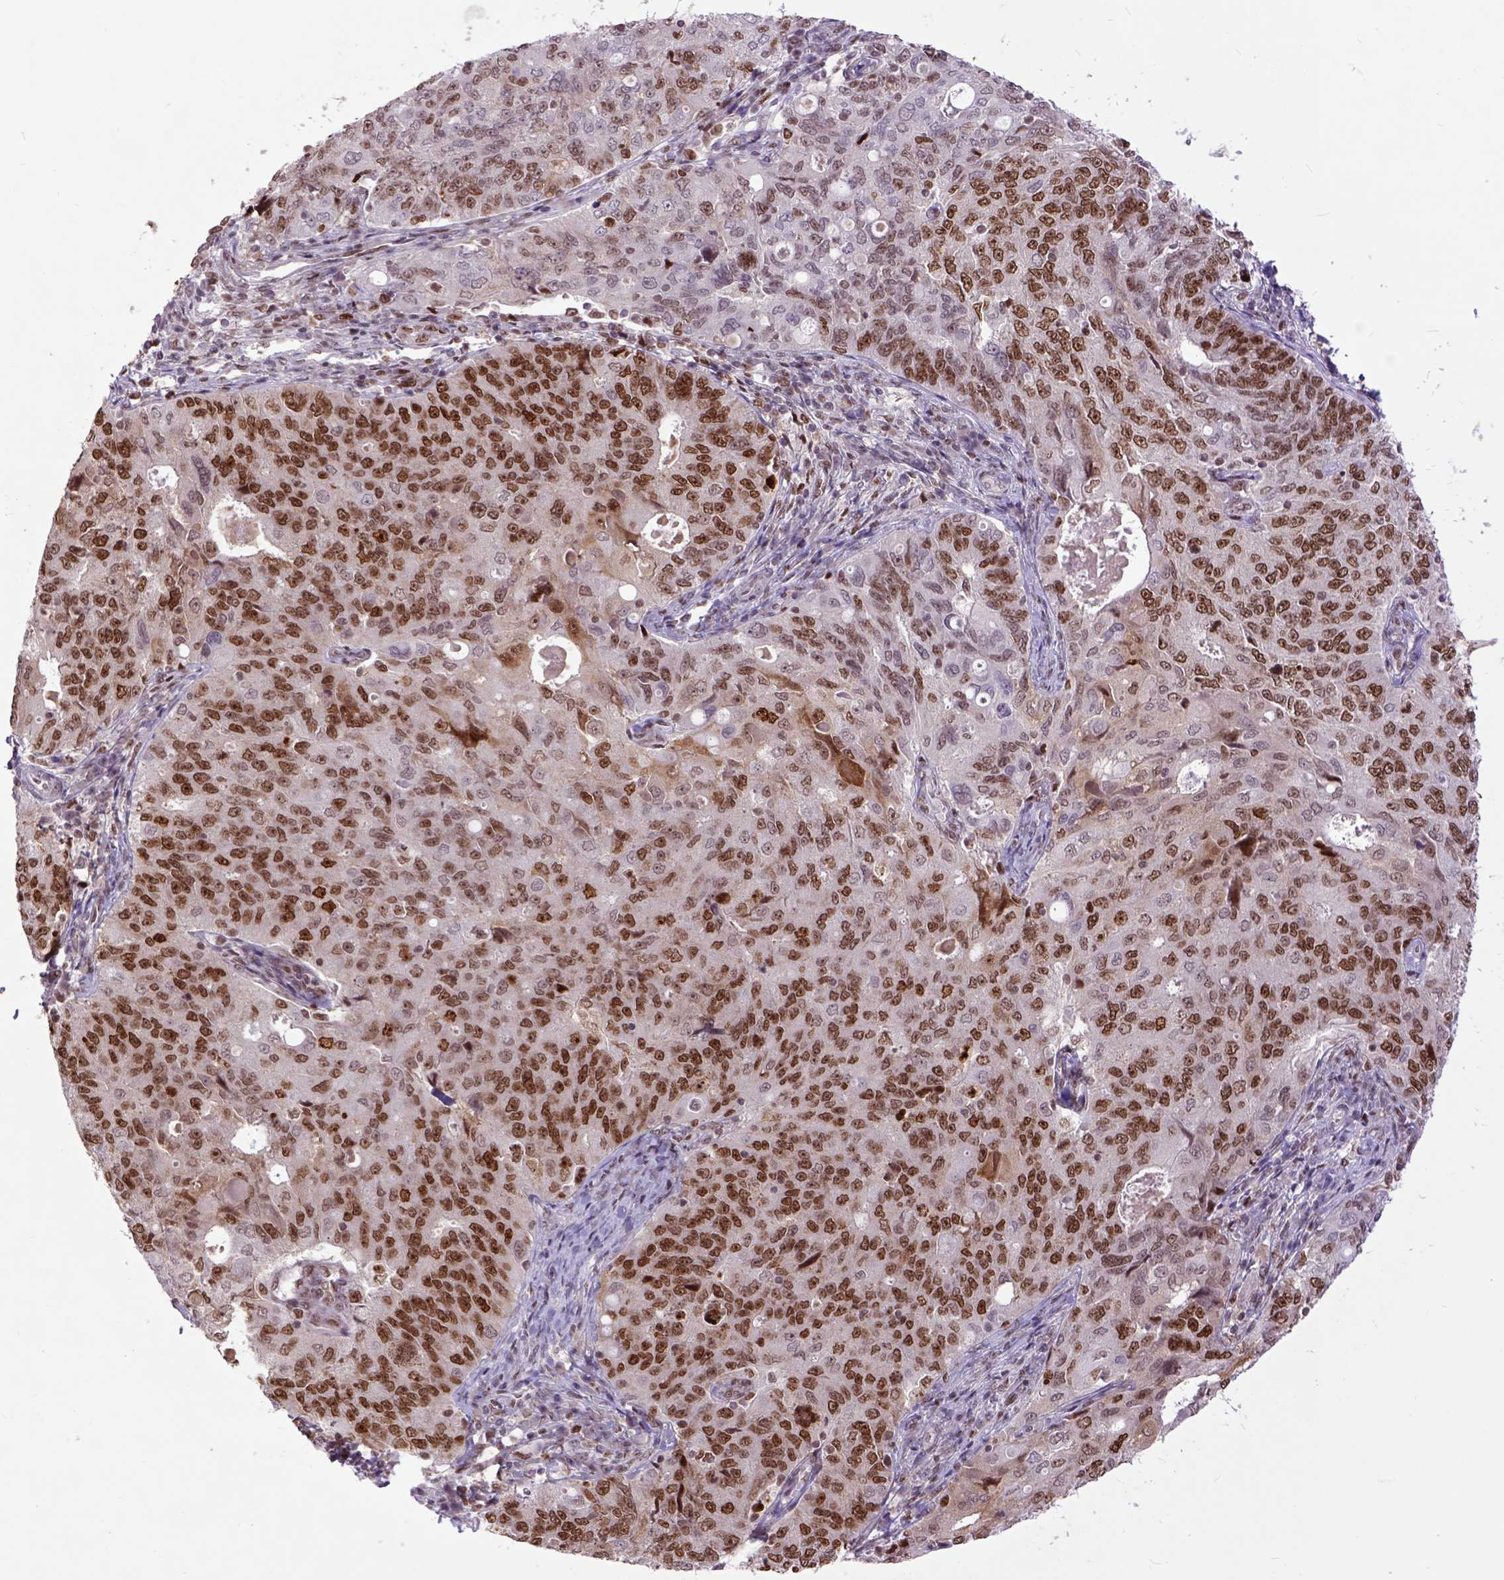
{"staining": {"intensity": "moderate", "quantity": ">75%", "location": "cytoplasmic/membranous"}, "tissue": "endometrial cancer", "cell_type": "Tumor cells", "image_type": "cancer", "snomed": [{"axis": "morphology", "description": "Adenocarcinoma, NOS"}, {"axis": "topography", "description": "Endometrium"}], "caption": "Human endometrial cancer stained with a brown dye reveals moderate cytoplasmic/membranous positive positivity in about >75% of tumor cells.", "gene": "RCC2", "patient": {"sex": "female", "age": 43}}